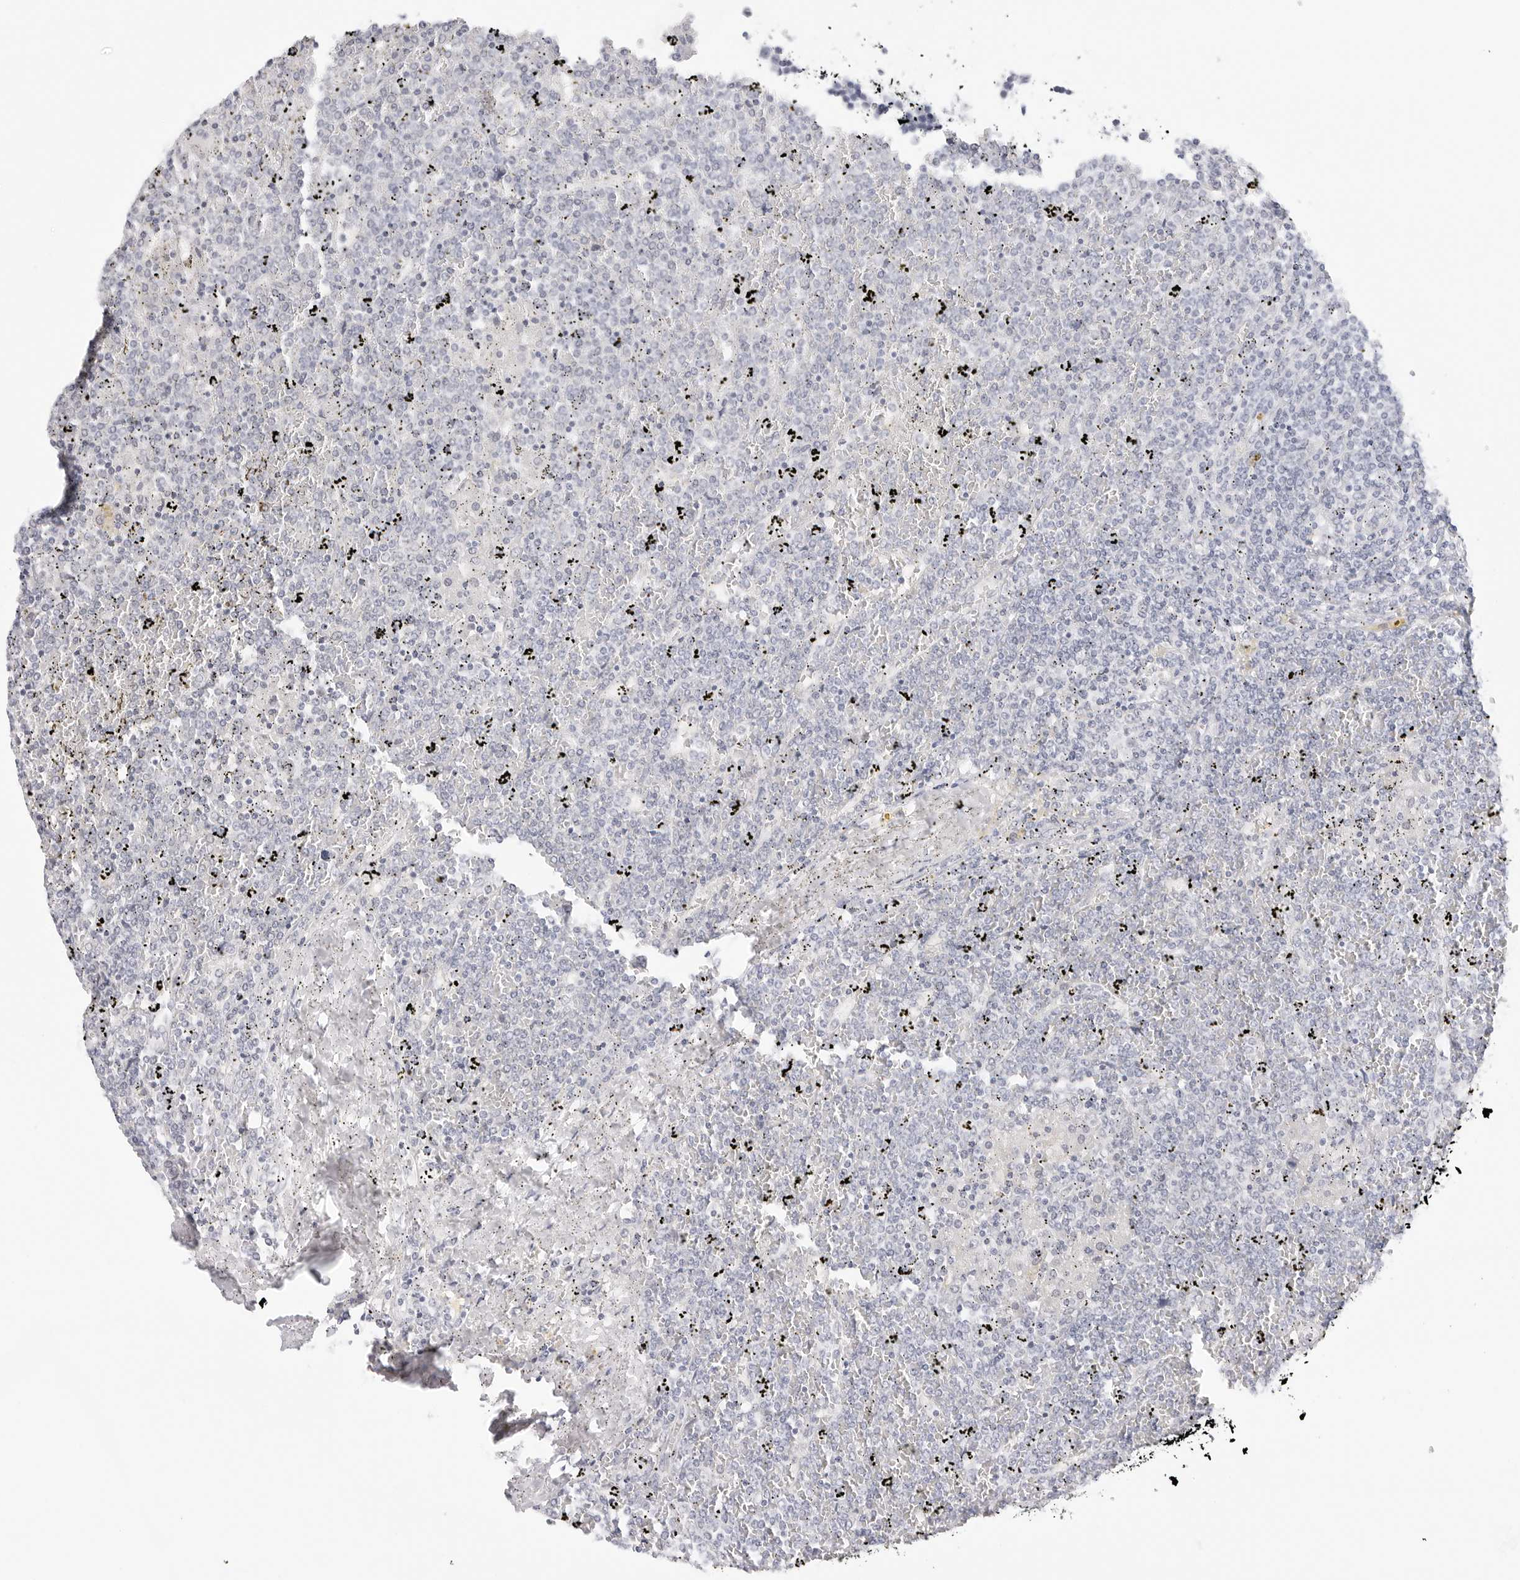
{"staining": {"intensity": "negative", "quantity": "none", "location": "none"}, "tissue": "lymphoma", "cell_type": "Tumor cells", "image_type": "cancer", "snomed": [{"axis": "morphology", "description": "Malignant lymphoma, non-Hodgkin's type, Low grade"}, {"axis": "topography", "description": "Spleen"}], "caption": "Malignant lymphoma, non-Hodgkin's type (low-grade) stained for a protein using immunohistochemistry (IHC) exhibits no expression tumor cells.", "gene": "HMGCS2", "patient": {"sex": "female", "age": 19}}